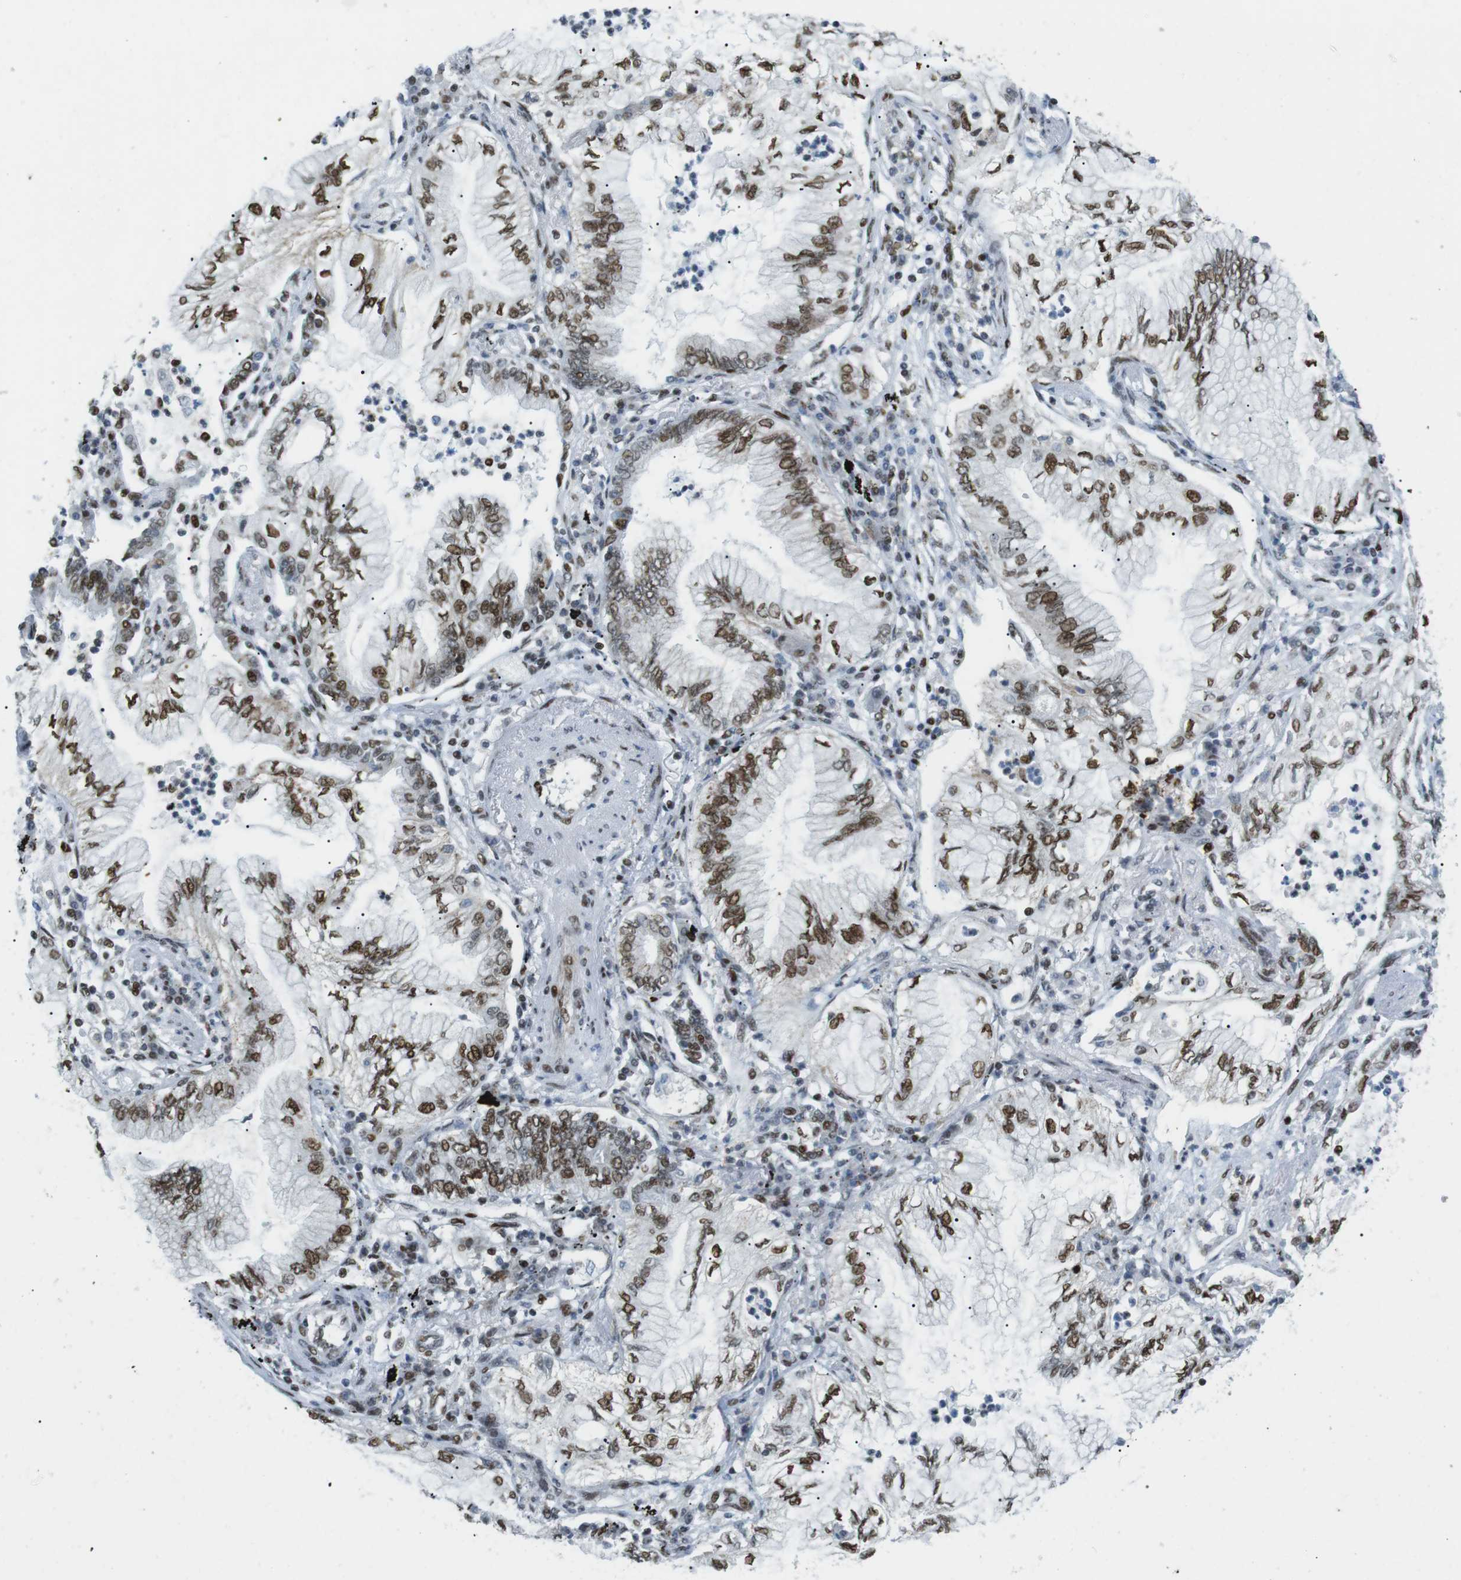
{"staining": {"intensity": "moderate", "quantity": ">75%", "location": "nuclear"}, "tissue": "lung cancer", "cell_type": "Tumor cells", "image_type": "cancer", "snomed": [{"axis": "morphology", "description": "Normal tissue, NOS"}, {"axis": "morphology", "description": "Adenocarcinoma, NOS"}, {"axis": "topography", "description": "Bronchus"}, {"axis": "topography", "description": "Lung"}], "caption": "Protein expression analysis of human lung cancer reveals moderate nuclear staining in about >75% of tumor cells.", "gene": "ARID1A", "patient": {"sex": "female", "age": 70}}